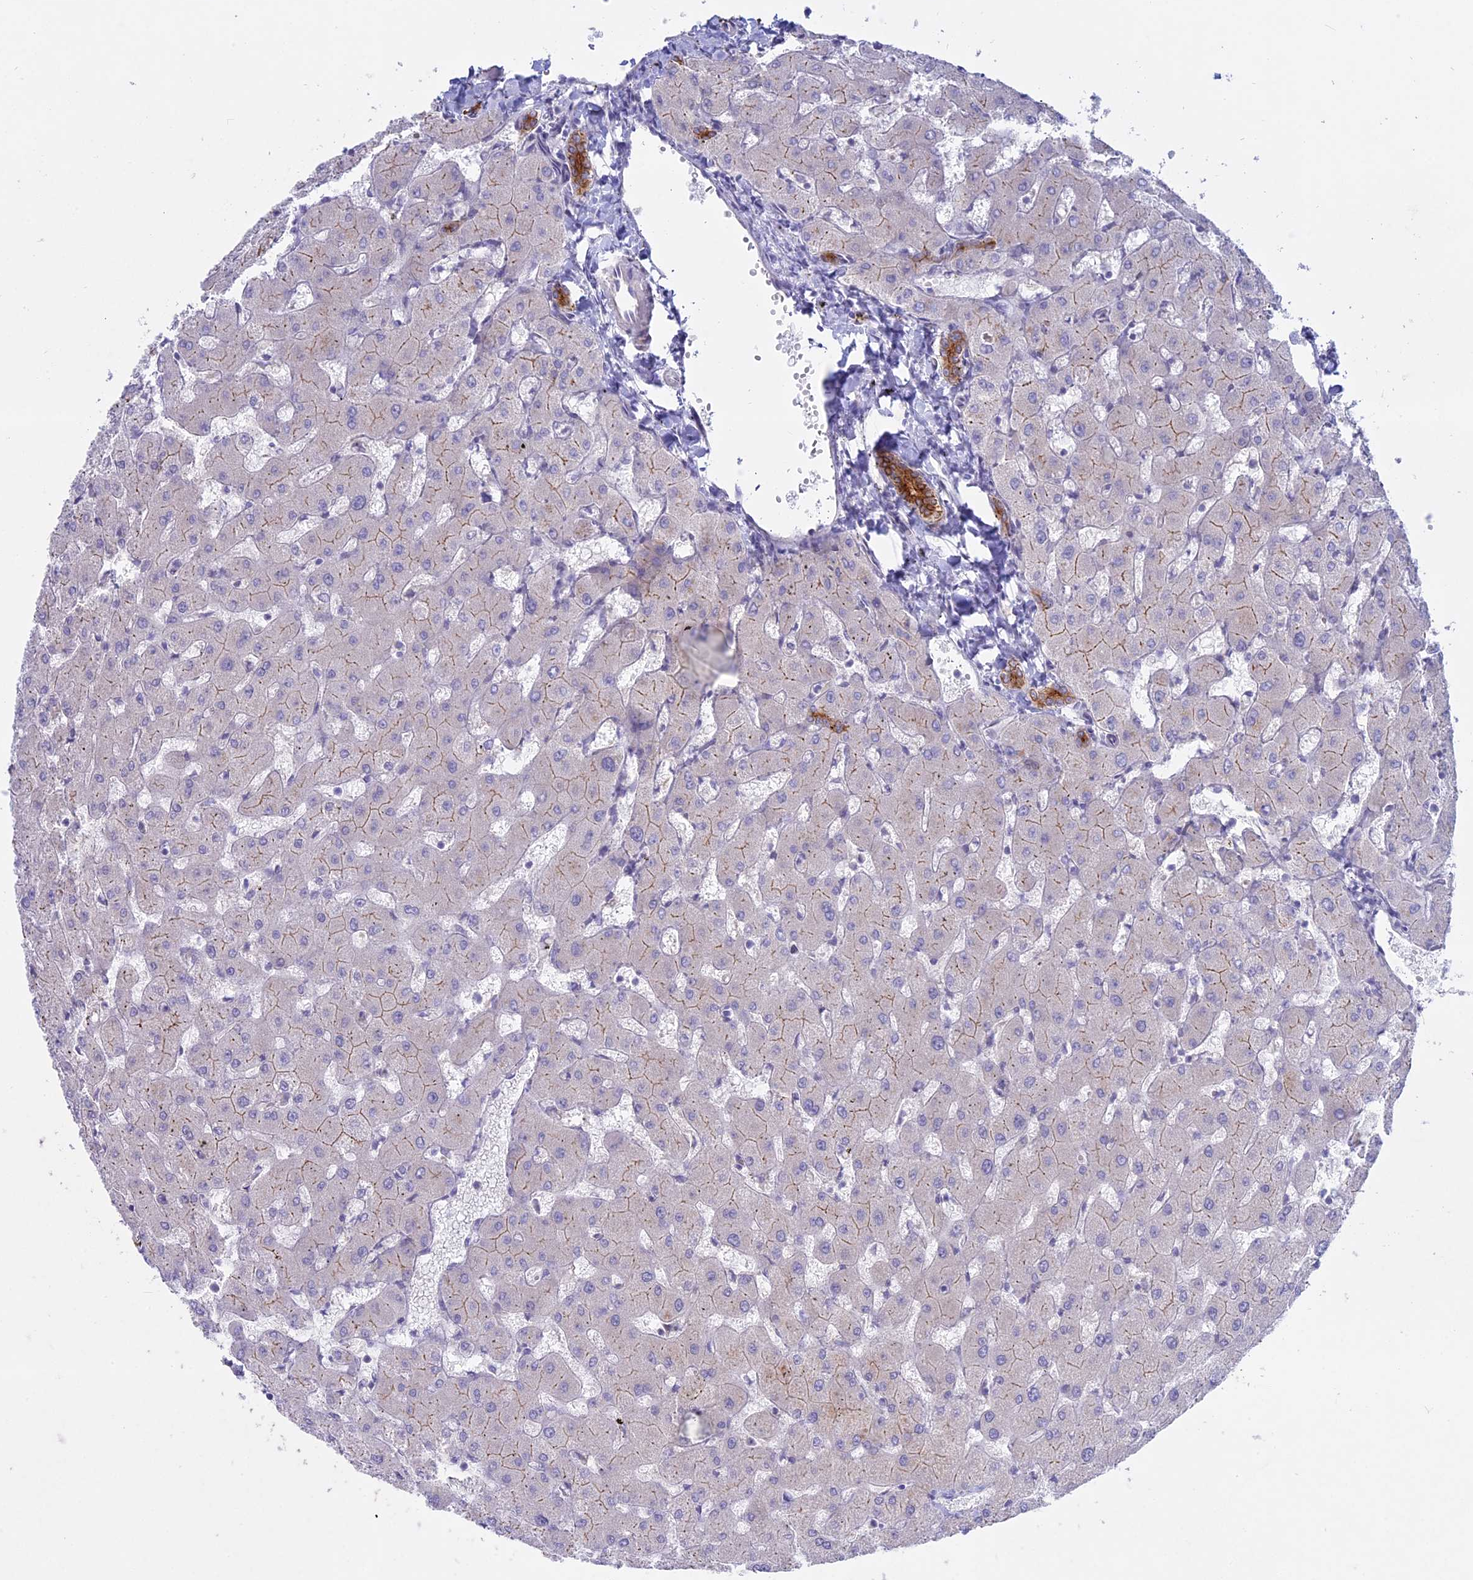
{"staining": {"intensity": "strong", "quantity": ">75%", "location": "cytoplasmic/membranous"}, "tissue": "liver", "cell_type": "Cholangiocytes", "image_type": "normal", "snomed": [{"axis": "morphology", "description": "Normal tissue, NOS"}, {"axis": "topography", "description": "Liver"}], "caption": "Liver stained with a brown dye shows strong cytoplasmic/membranous positive positivity in approximately >75% of cholangiocytes.", "gene": "MYO5B", "patient": {"sex": "female", "age": 63}}